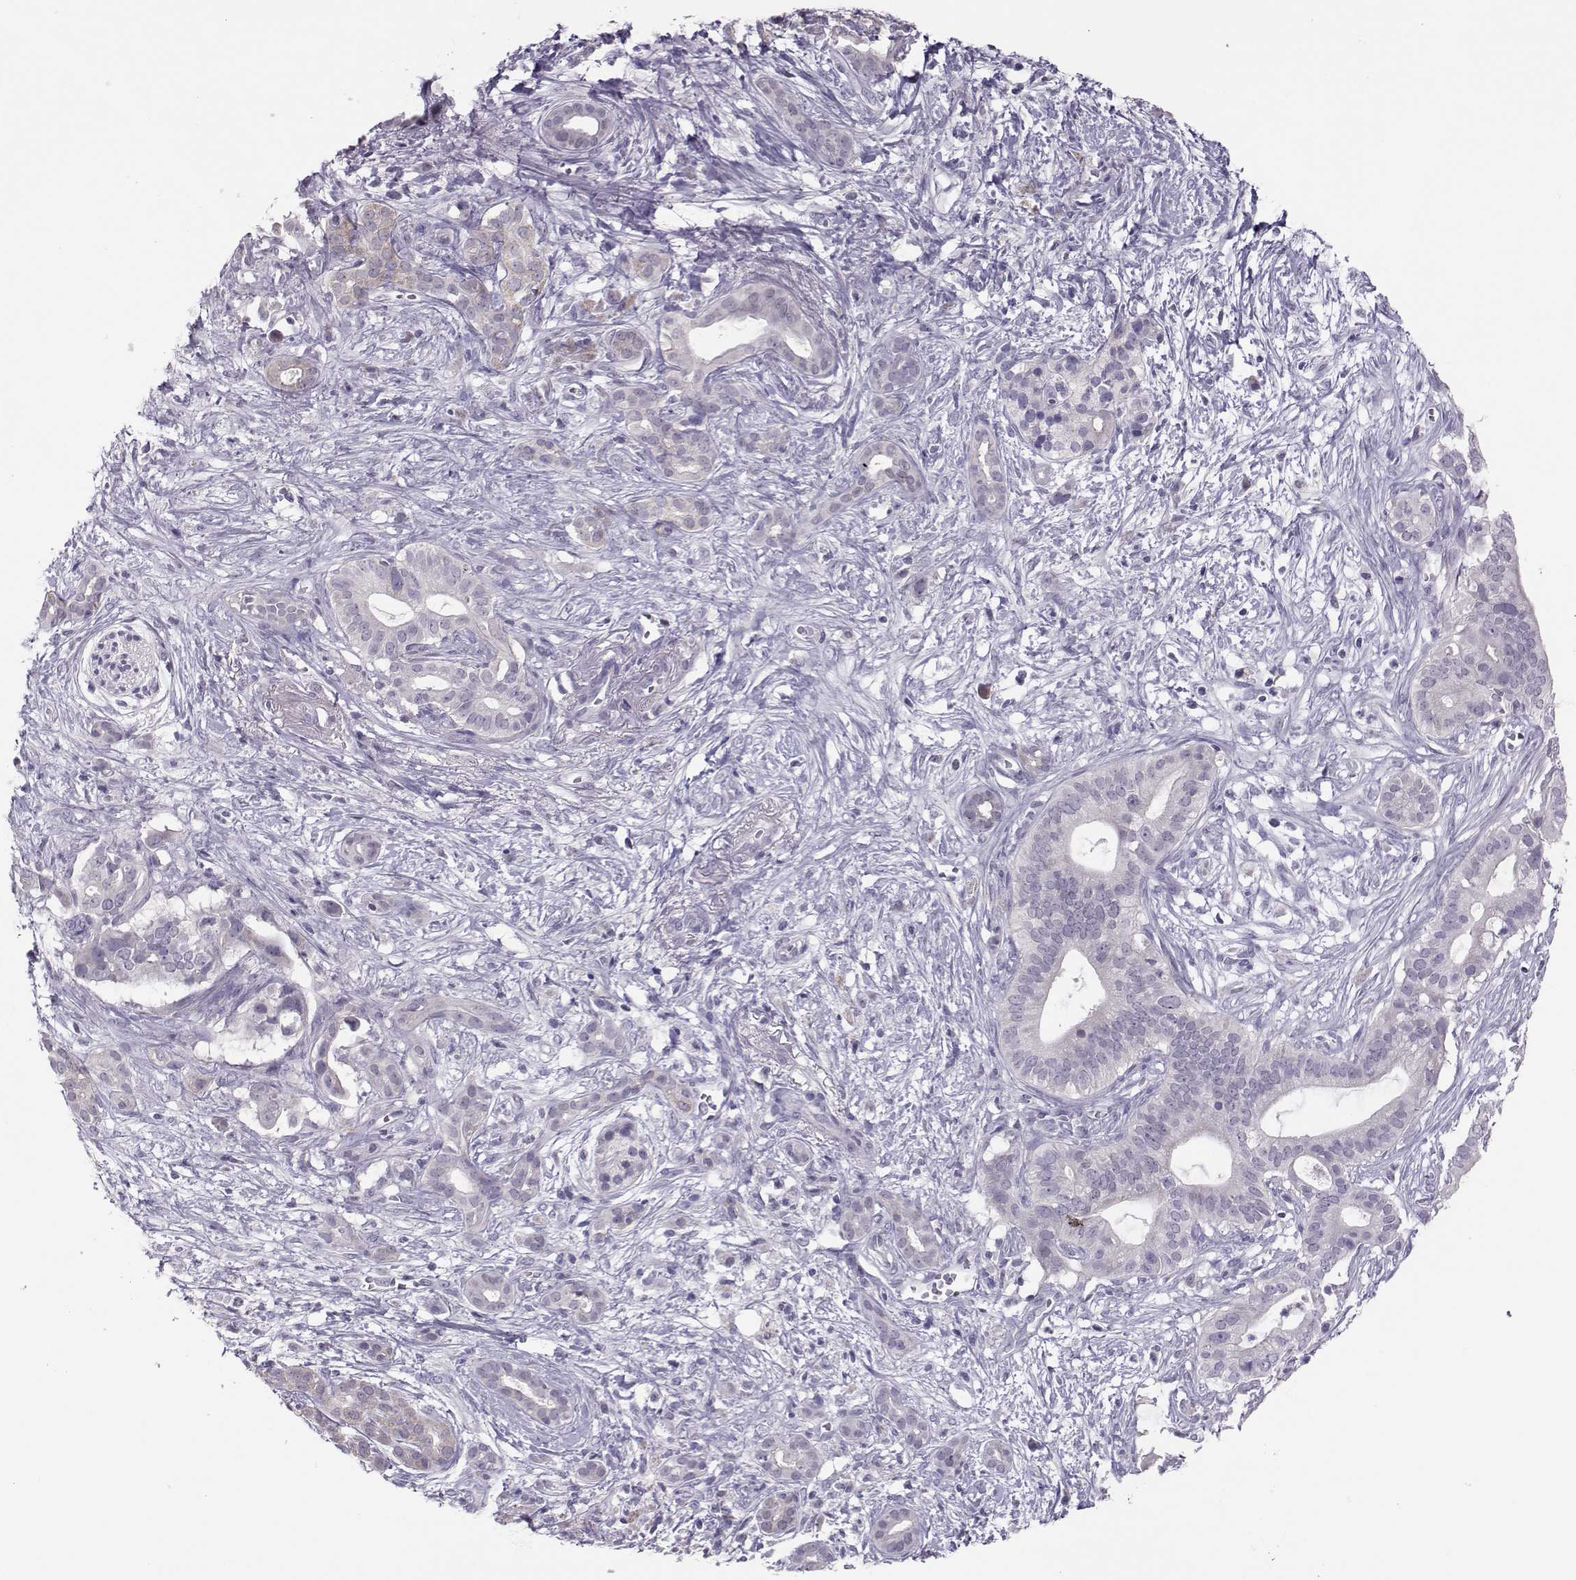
{"staining": {"intensity": "negative", "quantity": "none", "location": "none"}, "tissue": "pancreatic cancer", "cell_type": "Tumor cells", "image_type": "cancer", "snomed": [{"axis": "morphology", "description": "Adenocarcinoma, NOS"}, {"axis": "topography", "description": "Pancreas"}], "caption": "High power microscopy image of an IHC micrograph of pancreatic adenocarcinoma, revealing no significant staining in tumor cells.", "gene": "DNAAF1", "patient": {"sex": "male", "age": 61}}